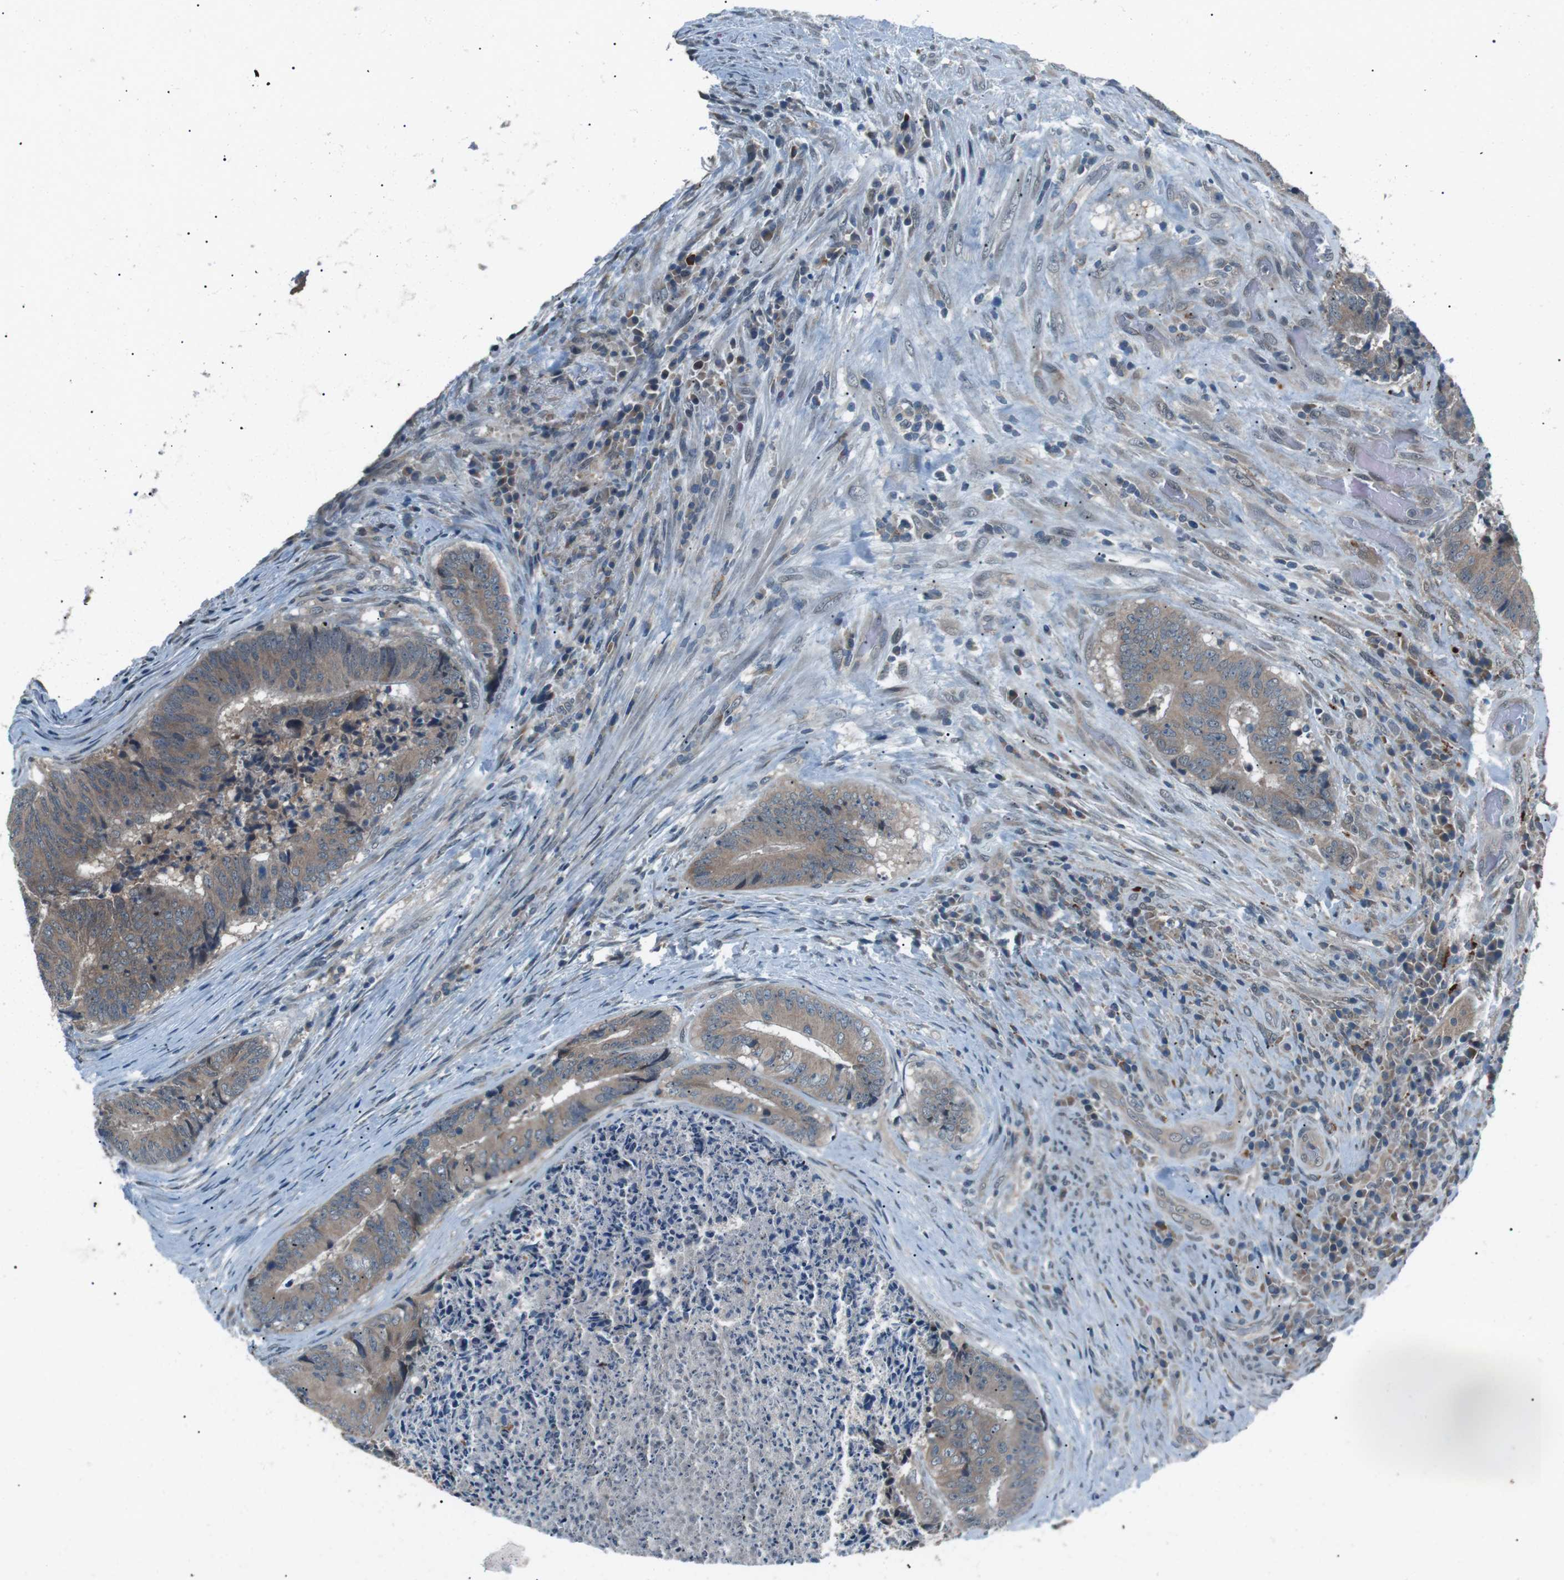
{"staining": {"intensity": "weak", "quantity": ">75%", "location": "cytoplasmic/membranous"}, "tissue": "colorectal cancer", "cell_type": "Tumor cells", "image_type": "cancer", "snomed": [{"axis": "morphology", "description": "Adenocarcinoma, NOS"}, {"axis": "topography", "description": "Rectum"}], "caption": "Weak cytoplasmic/membranous expression for a protein is seen in approximately >75% of tumor cells of colorectal adenocarcinoma using immunohistochemistry (IHC).", "gene": "LRIG2", "patient": {"sex": "male", "age": 72}}